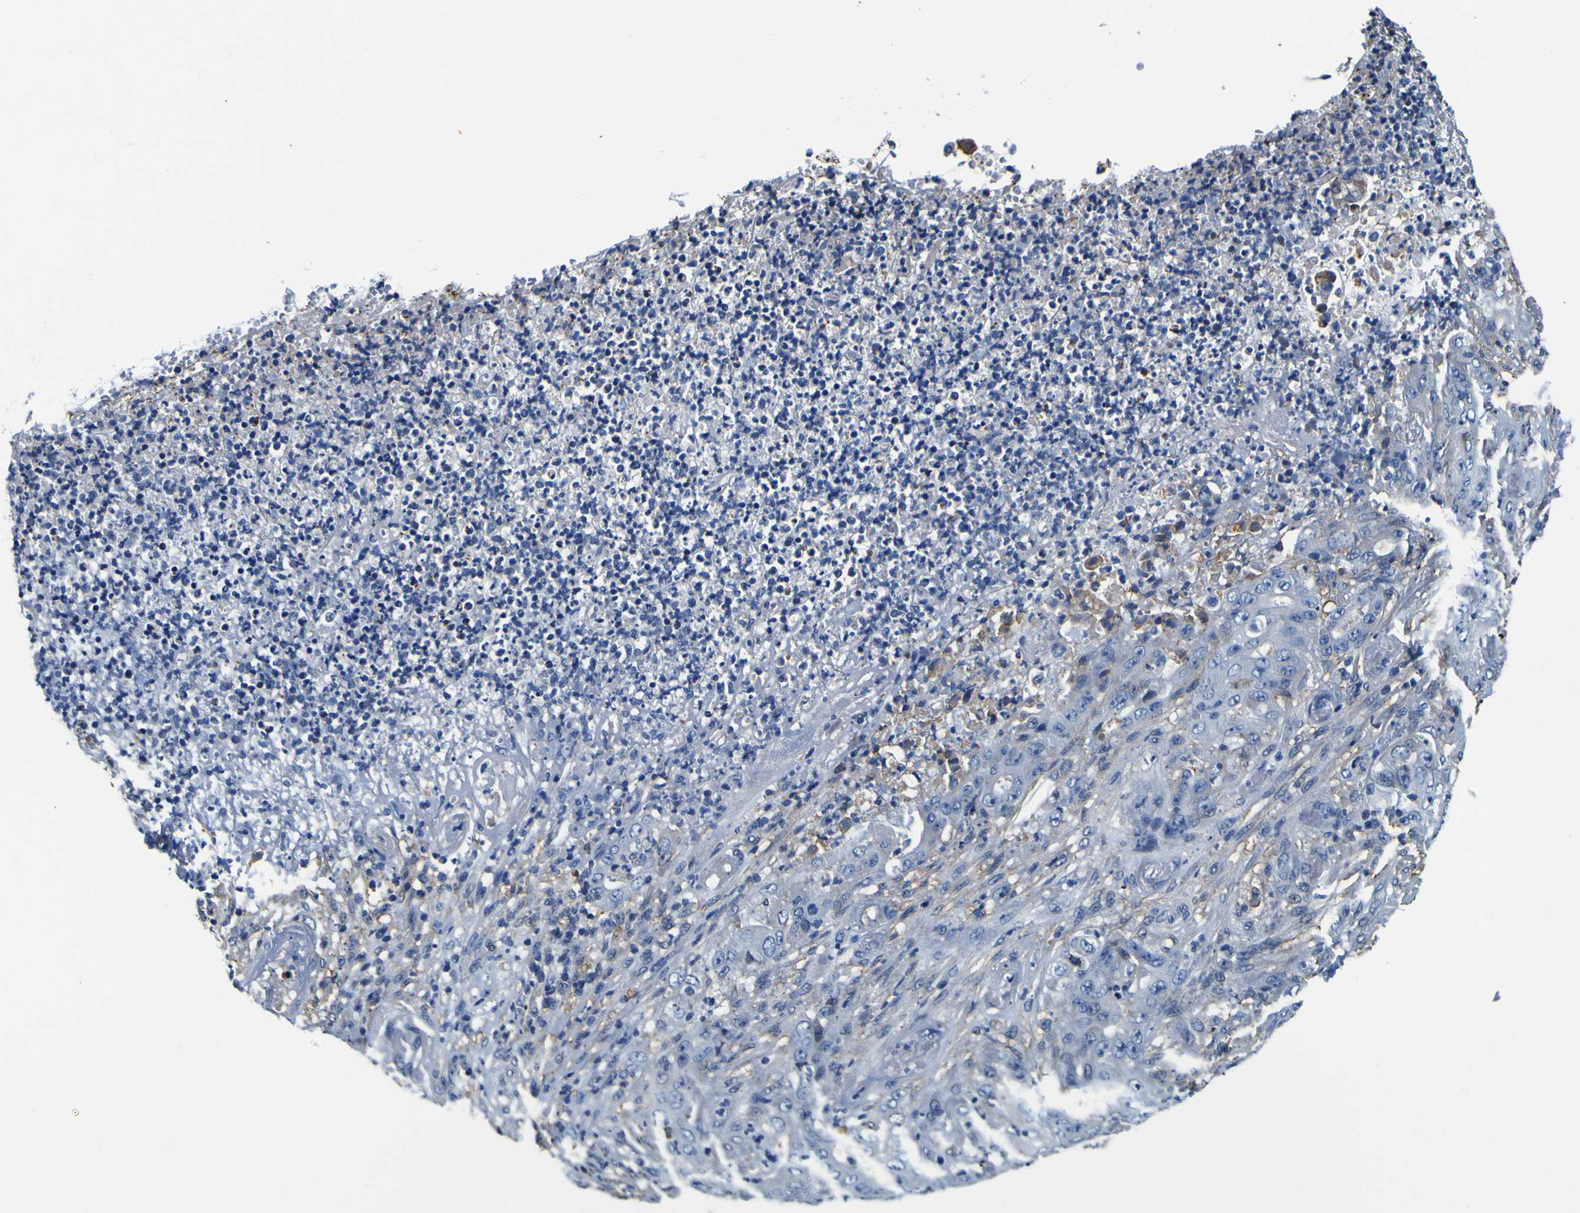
{"staining": {"intensity": "negative", "quantity": "none", "location": "none"}, "tissue": "stomach cancer", "cell_type": "Tumor cells", "image_type": "cancer", "snomed": [{"axis": "morphology", "description": "Adenocarcinoma, NOS"}, {"axis": "topography", "description": "Stomach"}], "caption": "Immunohistochemical staining of human adenocarcinoma (stomach) displays no significant positivity in tumor cells.", "gene": "PXDN", "patient": {"sex": "female", "age": 73}}